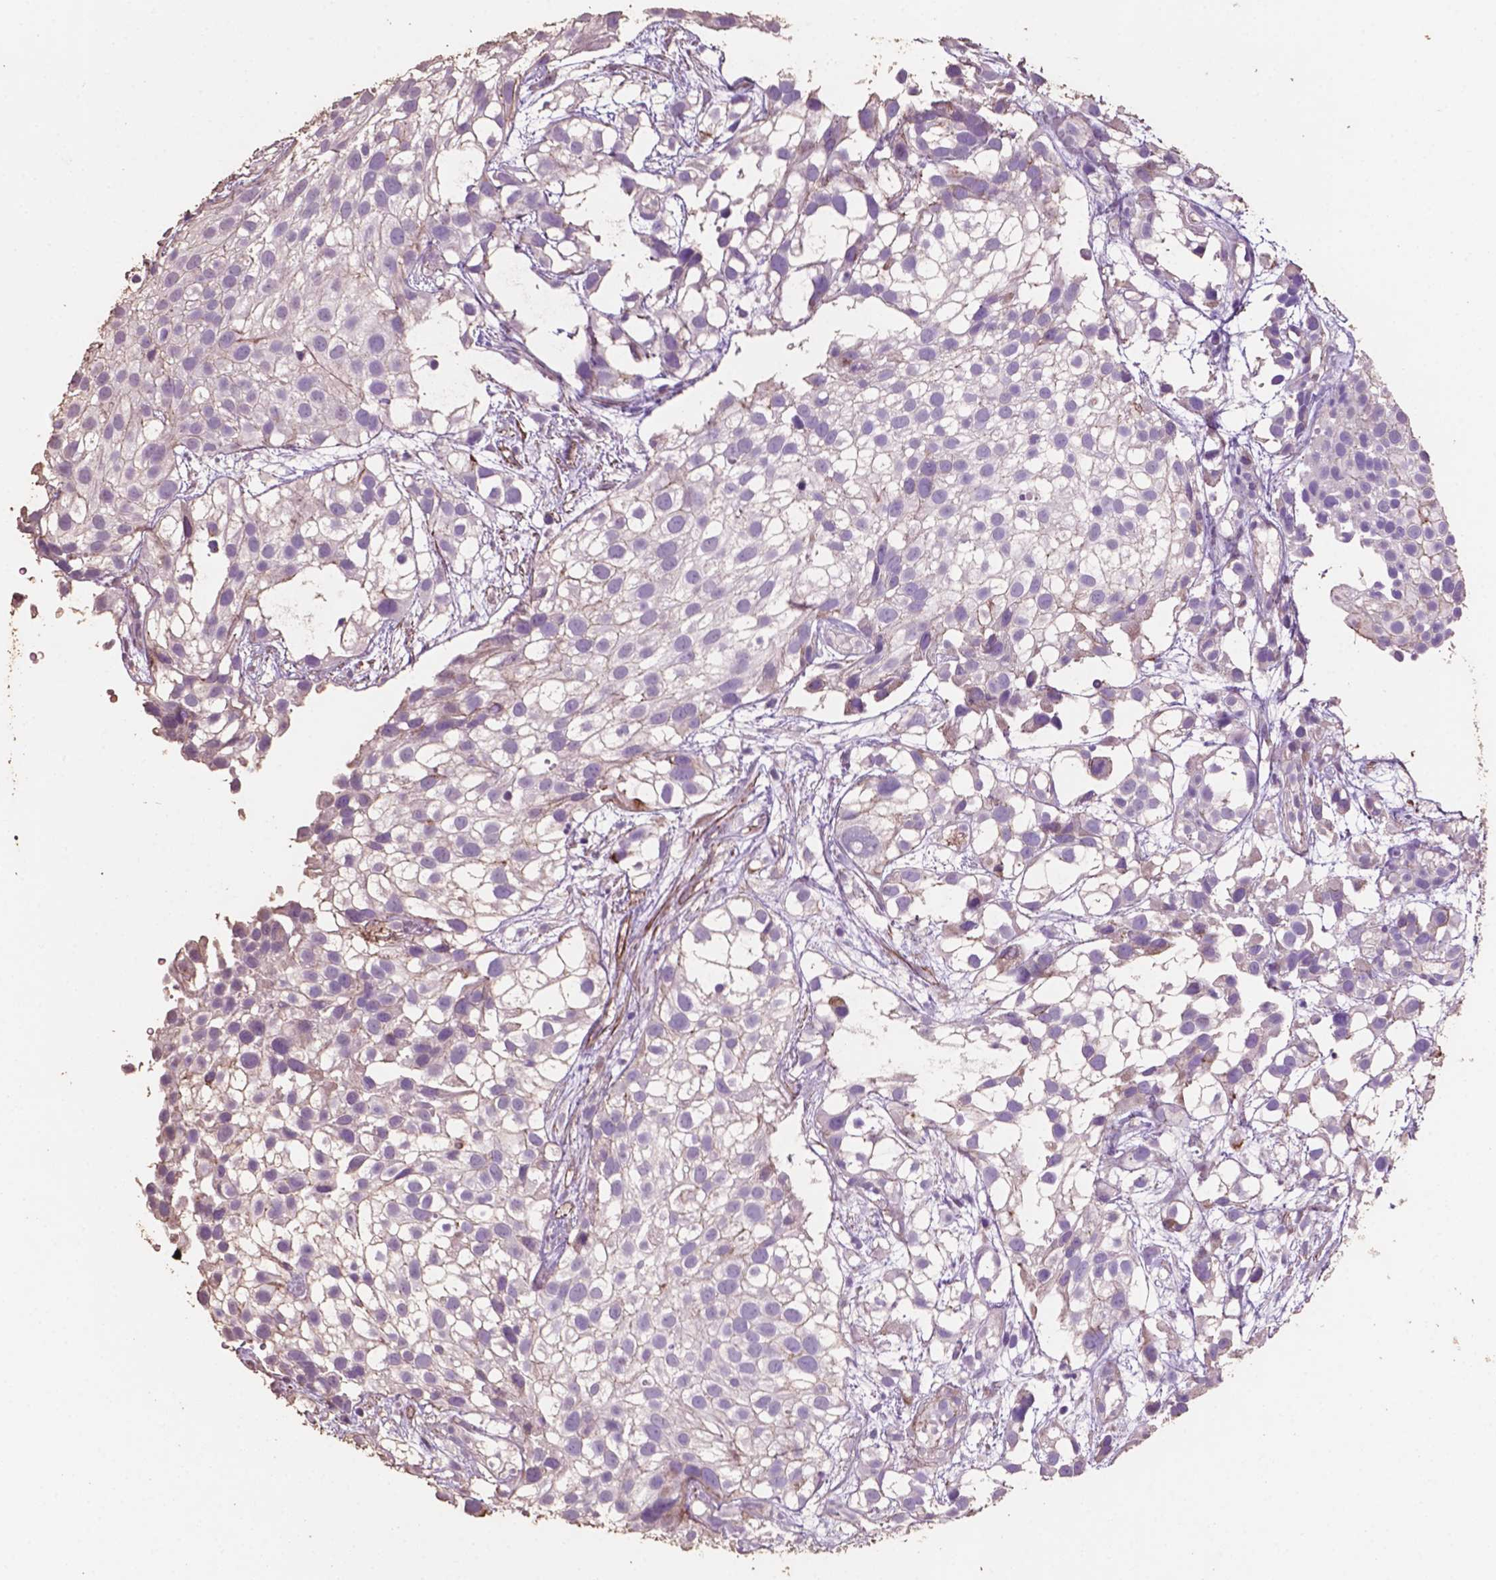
{"staining": {"intensity": "weak", "quantity": "<25%", "location": "cytoplasmic/membranous"}, "tissue": "urothelial cancer", "cell_type": "Tumor cells", "image_type": "cancer", "snomed": [{"axis": "morphology", "description": "Urothelial carcinoma, High grade"}, {"axis": "topography", "description": "Urinary bladder"}], "caption": "A histopathology image of human urothelial carcinoma (high-grade) is negative for staining in tumor cells. Brightfield microscopy of immunohistochemistry stained with DAB (brown) and hematoxylin (blue), captured at high magnification.", "gene": "COMMD4", "patient": {"sex": "male", "age": 56}}